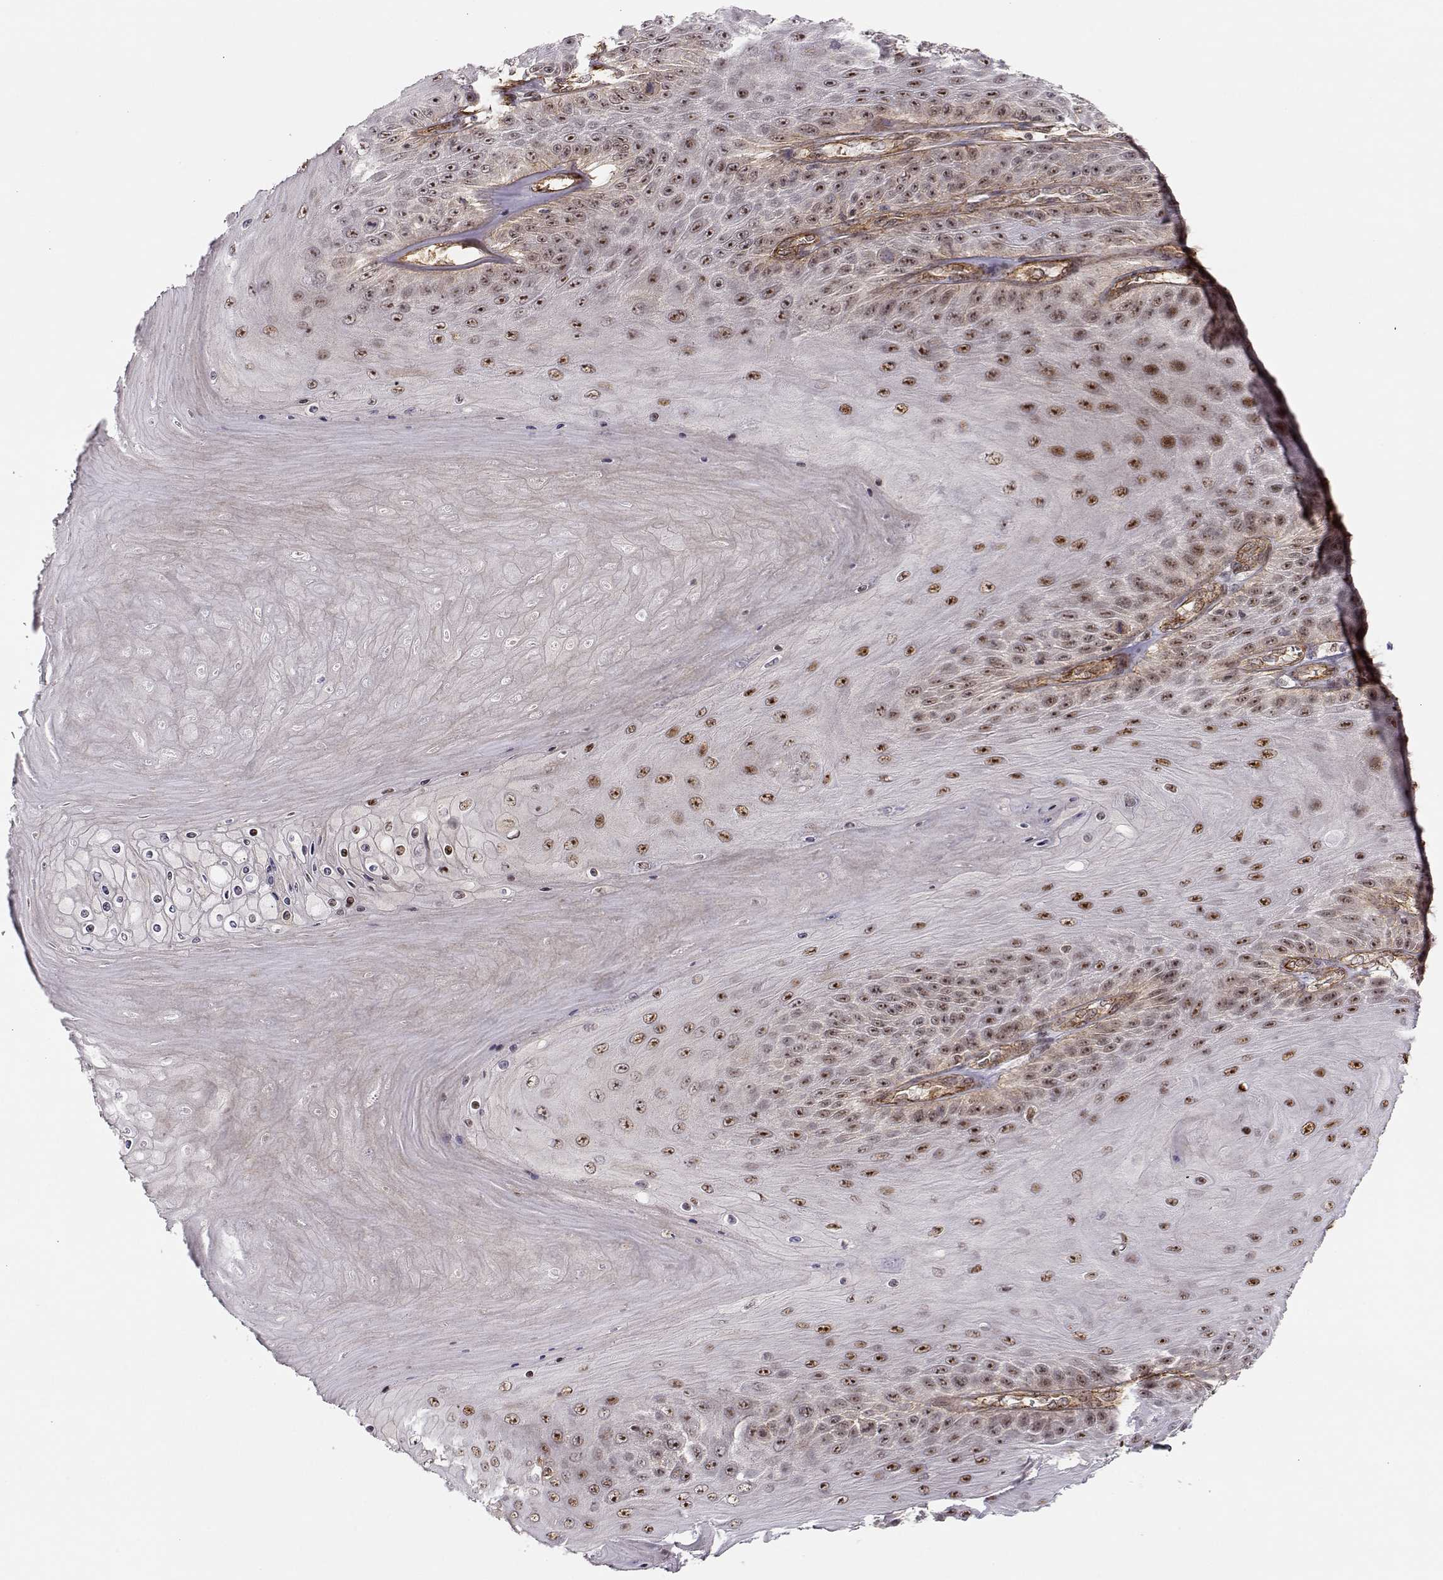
{"staining": {"intensity": "strong", "quantity": "25%-75%", "location": "nuclear"}, "tissue": "skin cancer", "cell_type": "Tumor cells", "image_type": "cancer", "snomed": [{"axis": "morphology", "description": "Squamous cell carcinoma, NOS"}, {"axis": "topography", "description": "Skin"}], "caption": "Immunohistochemical staining of squamous cell carcinoma (skin) exhibits strong nuclear protein expression in approximately 25%-75% of tumor cells.", "gene": "CIR1", "patient": {"sex": "male", "age": 62}}